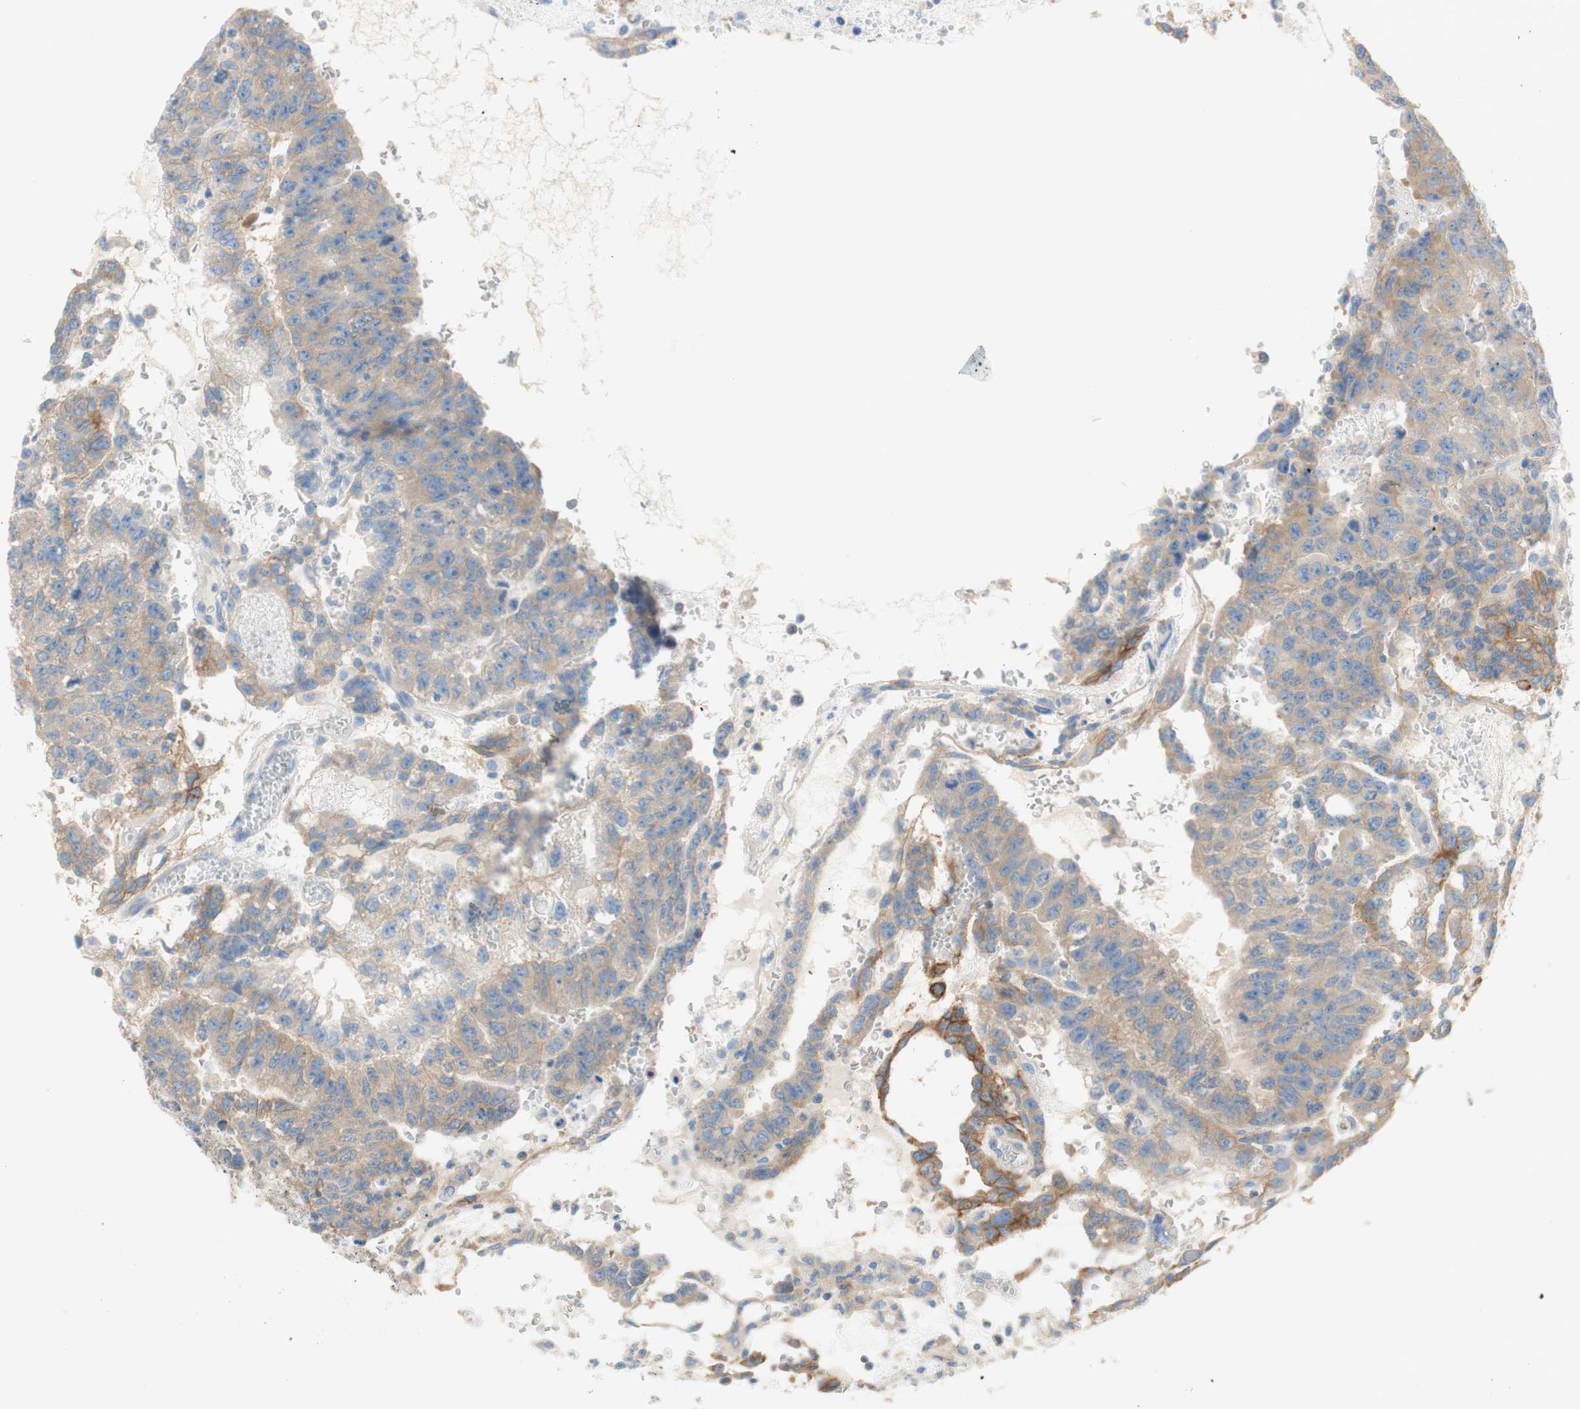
{"staining": {"intensity": "weak", "quantity": ">75%", "location": "cytoplasmic/membranous"}, "tissue": "testis cancer", "cell_type": "Tumor cells", "image_type": "cancer", "snomed": [{"axis": "morphology", "description": "Seminoma, NOS"}, {"axis": "morphology", "description": "Carcinoma, Embryonal, NOS"}, {"axis": "topography", "description": "Testis"}], "caption": "A brown stain labels weak cytoplasmic/membranous expression of a protein in testis cancer (seminoma) tumor cells. (Stains: DAB (3,3'-diaminobenzidine) in brown, nuclei in blue, Microscopy: brightfield microscopy at high magnification).", "gene": "ATP2B1", "patient": {"sex": "male", "age": 52}}